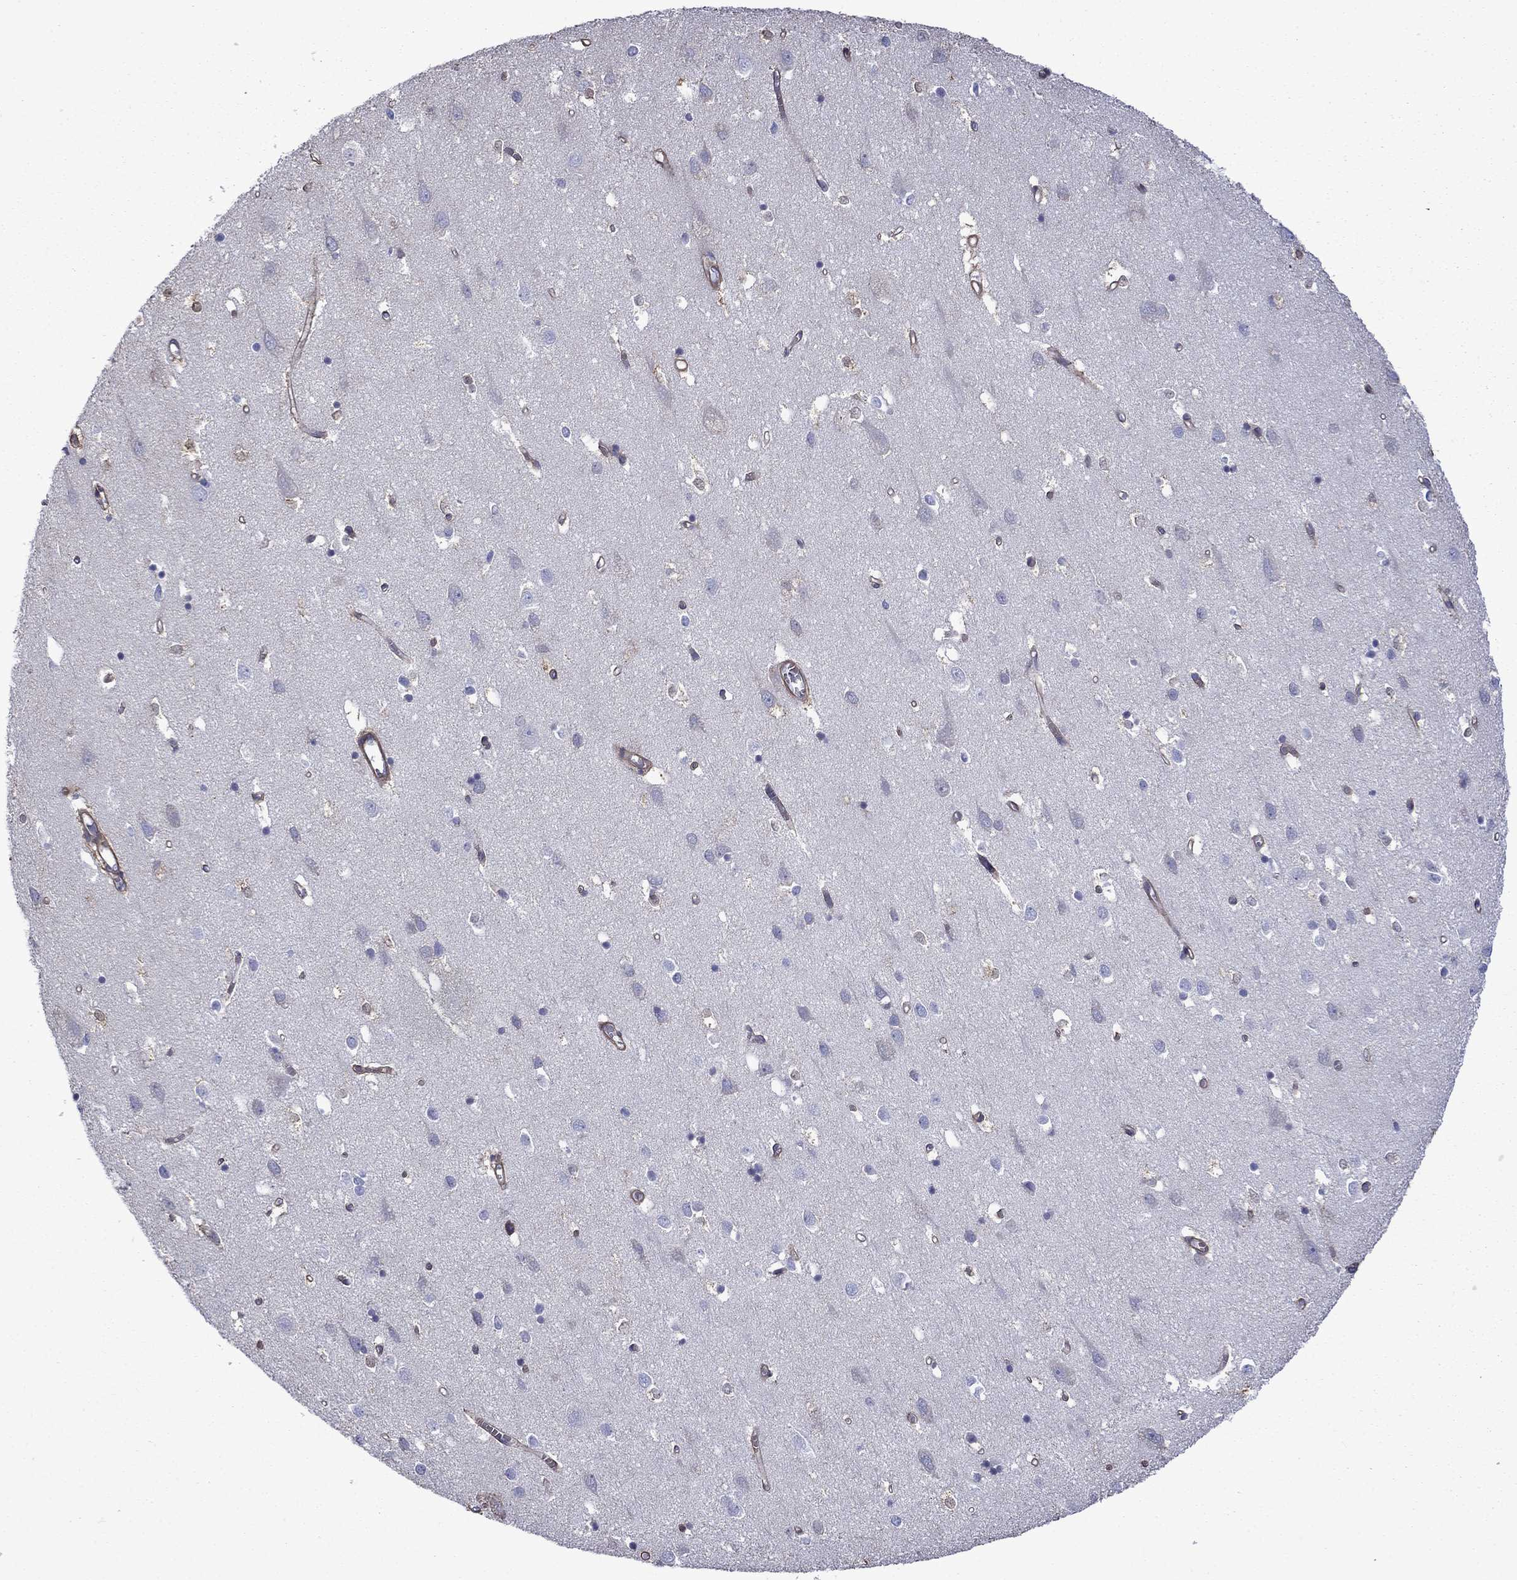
{"staining": {"intensity": "moderate", "quantity": "25%-75%", "location": "cytoplasmic/membranous"}, "tissue": "cerebral cortex", "cell_type": "Endothelial cells", "image_type": "normal", "snomed": [{"axis": "morphology", "description": "Normal tissue, NOS"}, {"axis": "topography", "description": "Cerebral cortex"}], "caption": "IHC of benign human cerebral cortex shows medium levels of moderate cytoplasmic/membranous positivity in about 25%-75% of endothelial cells. The staining was performed using DAB, with brown indicating positive protein expression. Nuclei are stained blue with hematoxylin.", "gene": "HSPG2", "patient": {"sex": "male", "age": 70}}